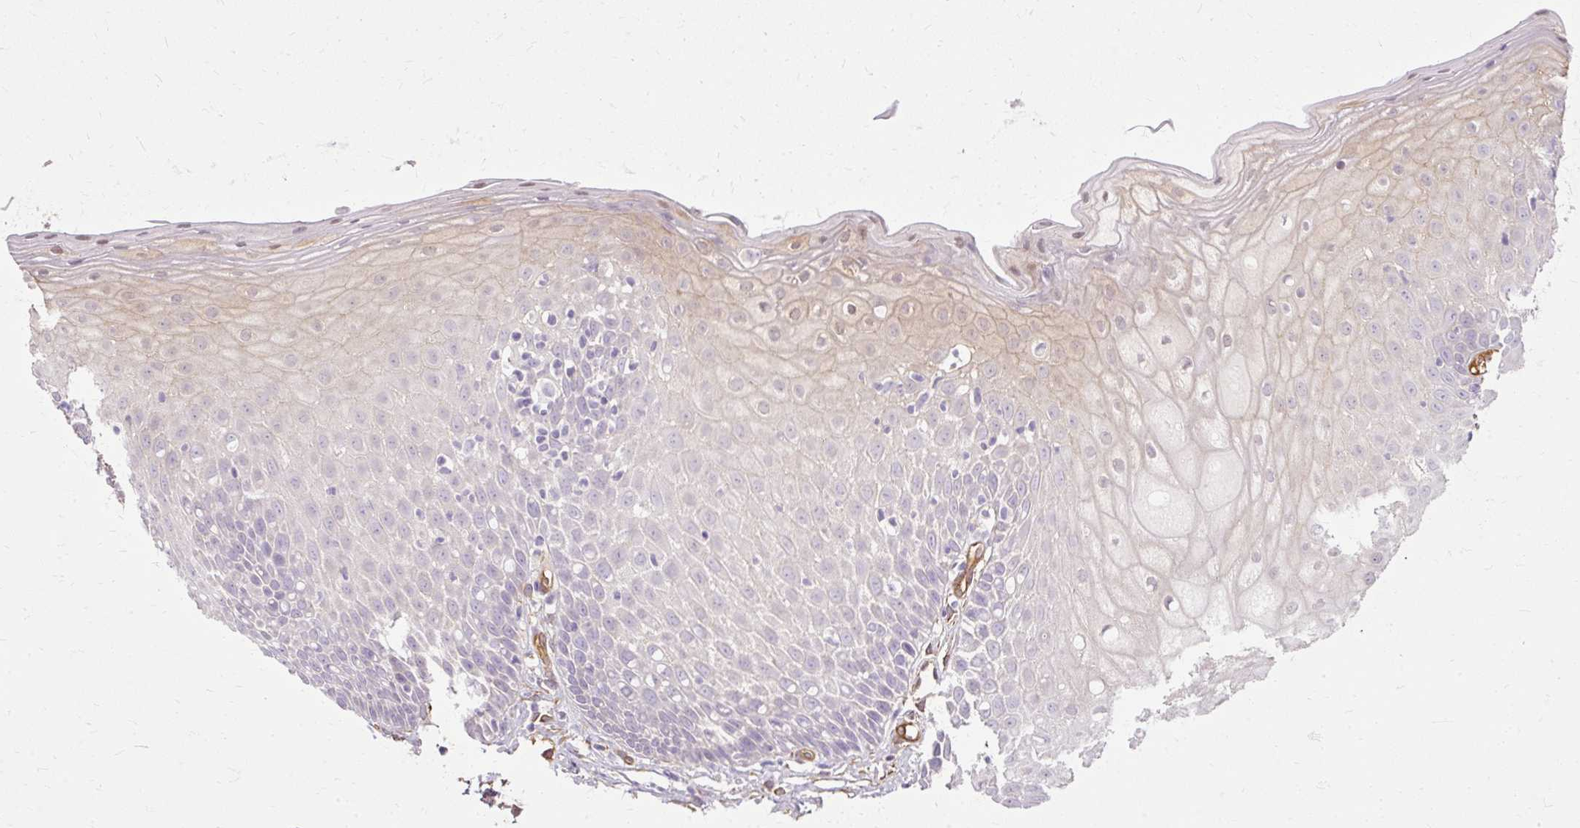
{"staining": {"intensity": "negative", "quantity": "none", "location": "none"}, "tissue": "cervix", "cell_type": "Glandular cells", "image_type": "normal", "snomed": [{"axis": "morphology", "description": "Normal tissue, NOS"}, {"axis": "topography", "description": "Cervix"}], "caption": "High power microscopy photomicrograph of an immunohistochemistry (IHC) micrograph of normal cervix, revealing no significant expression in glandular cells.", "gene": "CNN3", "patient": {"sex": "female", "age": 36}}